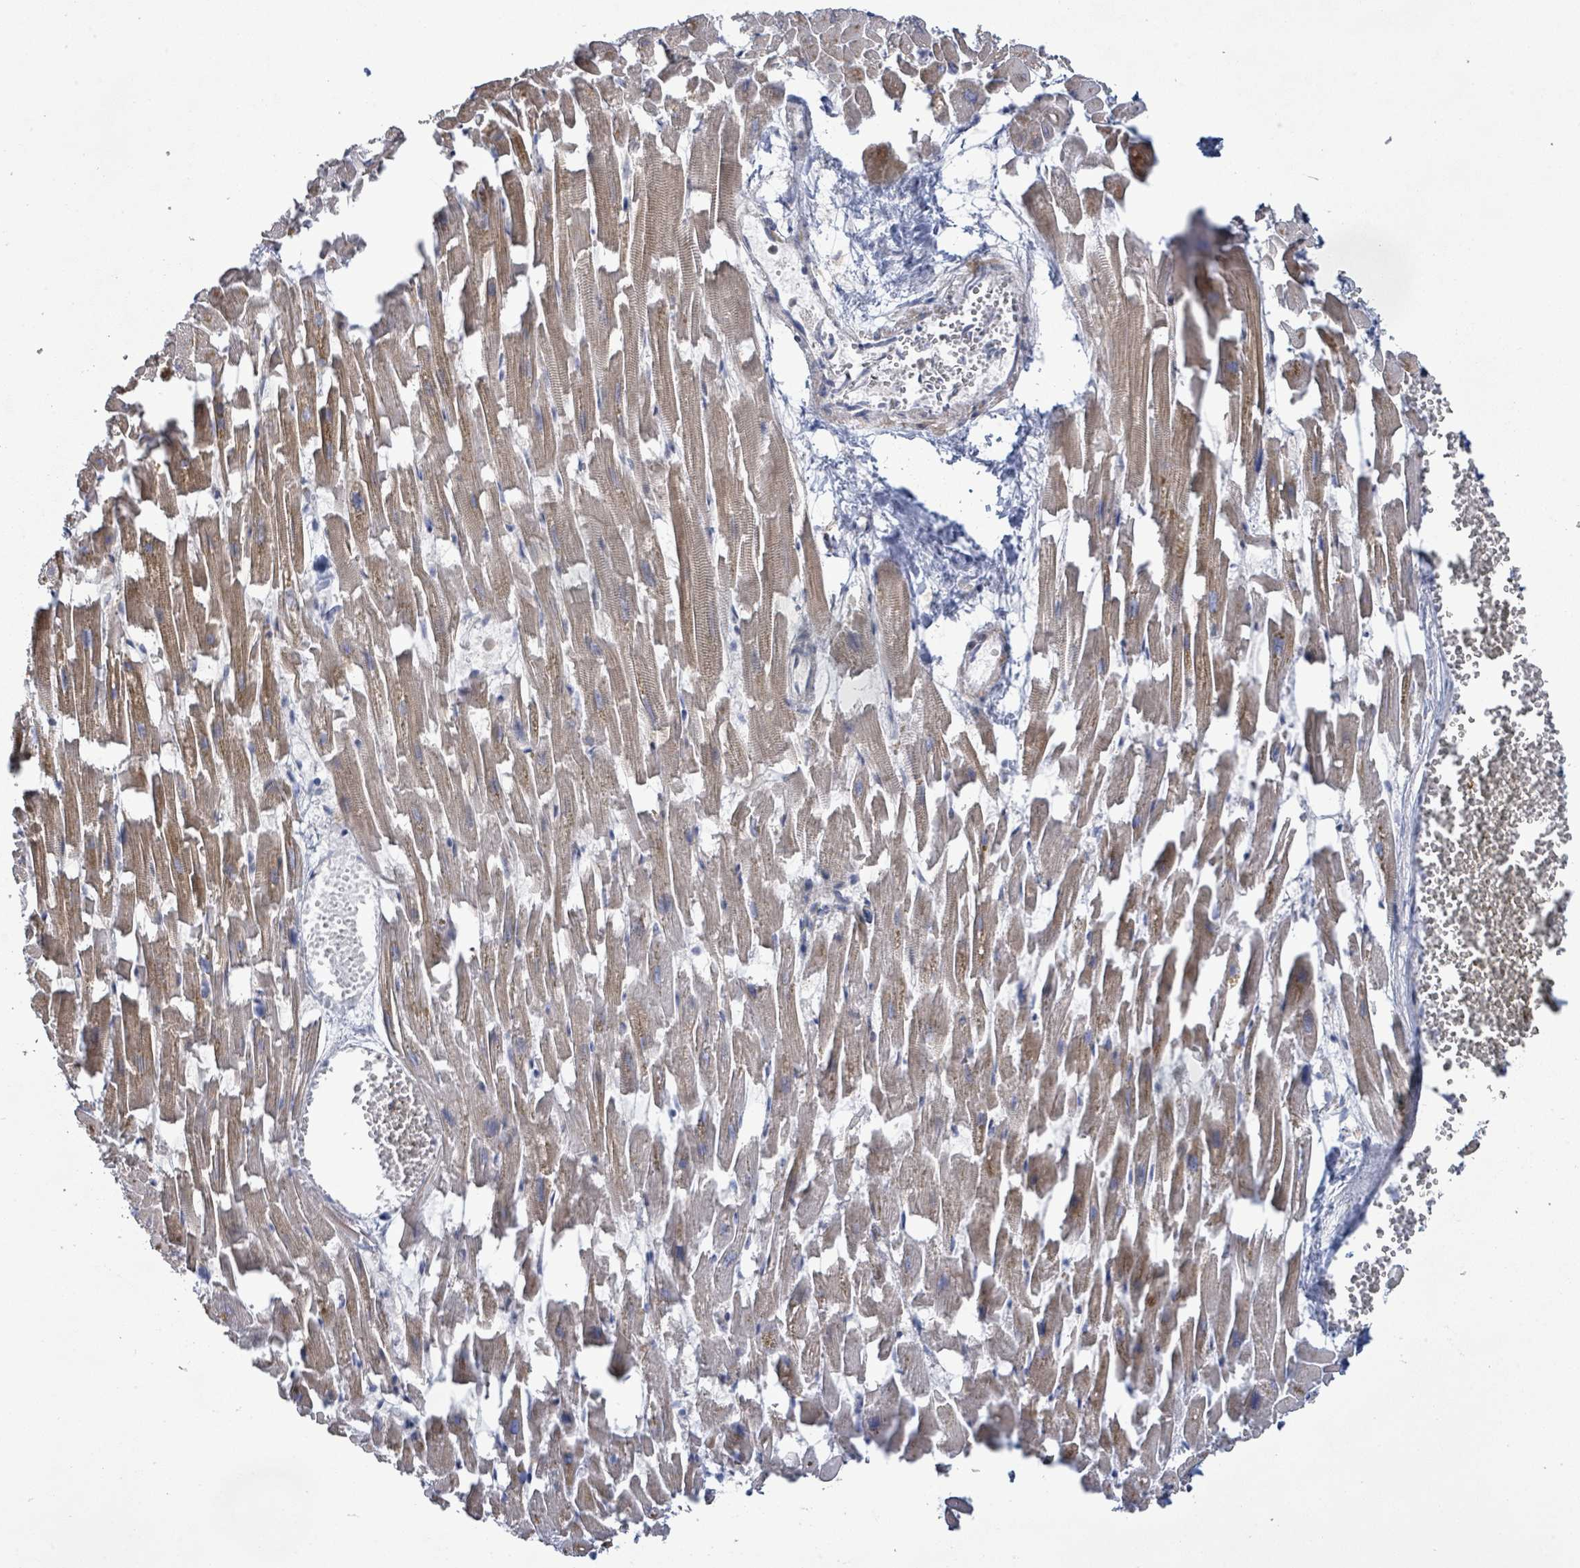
{"staining": {"intensity": "moderate", "quantity": ">75%", "location": "cytoplasmic/membranous"}, "tissue": "heart muscle", "cell_type": "Cardiomyocytes", "image_type": "normal", "snomed": [{"axis": "morphology", "description": "Normal tissue, NOS"}, {"axis": "topography", "description": "Heart"}], "caption": "A photomicrograph of heart muscle stained for a protein exhibits moderate cytoplasmic/membranous brown staining in cardiomyocytes. (Stains: DAB in brown, nuclei in blue, Microscopy: brightfield microscopy at high magnification).", "gene": "SLIT3", "patient": {"sex": "female", "age": 64}}